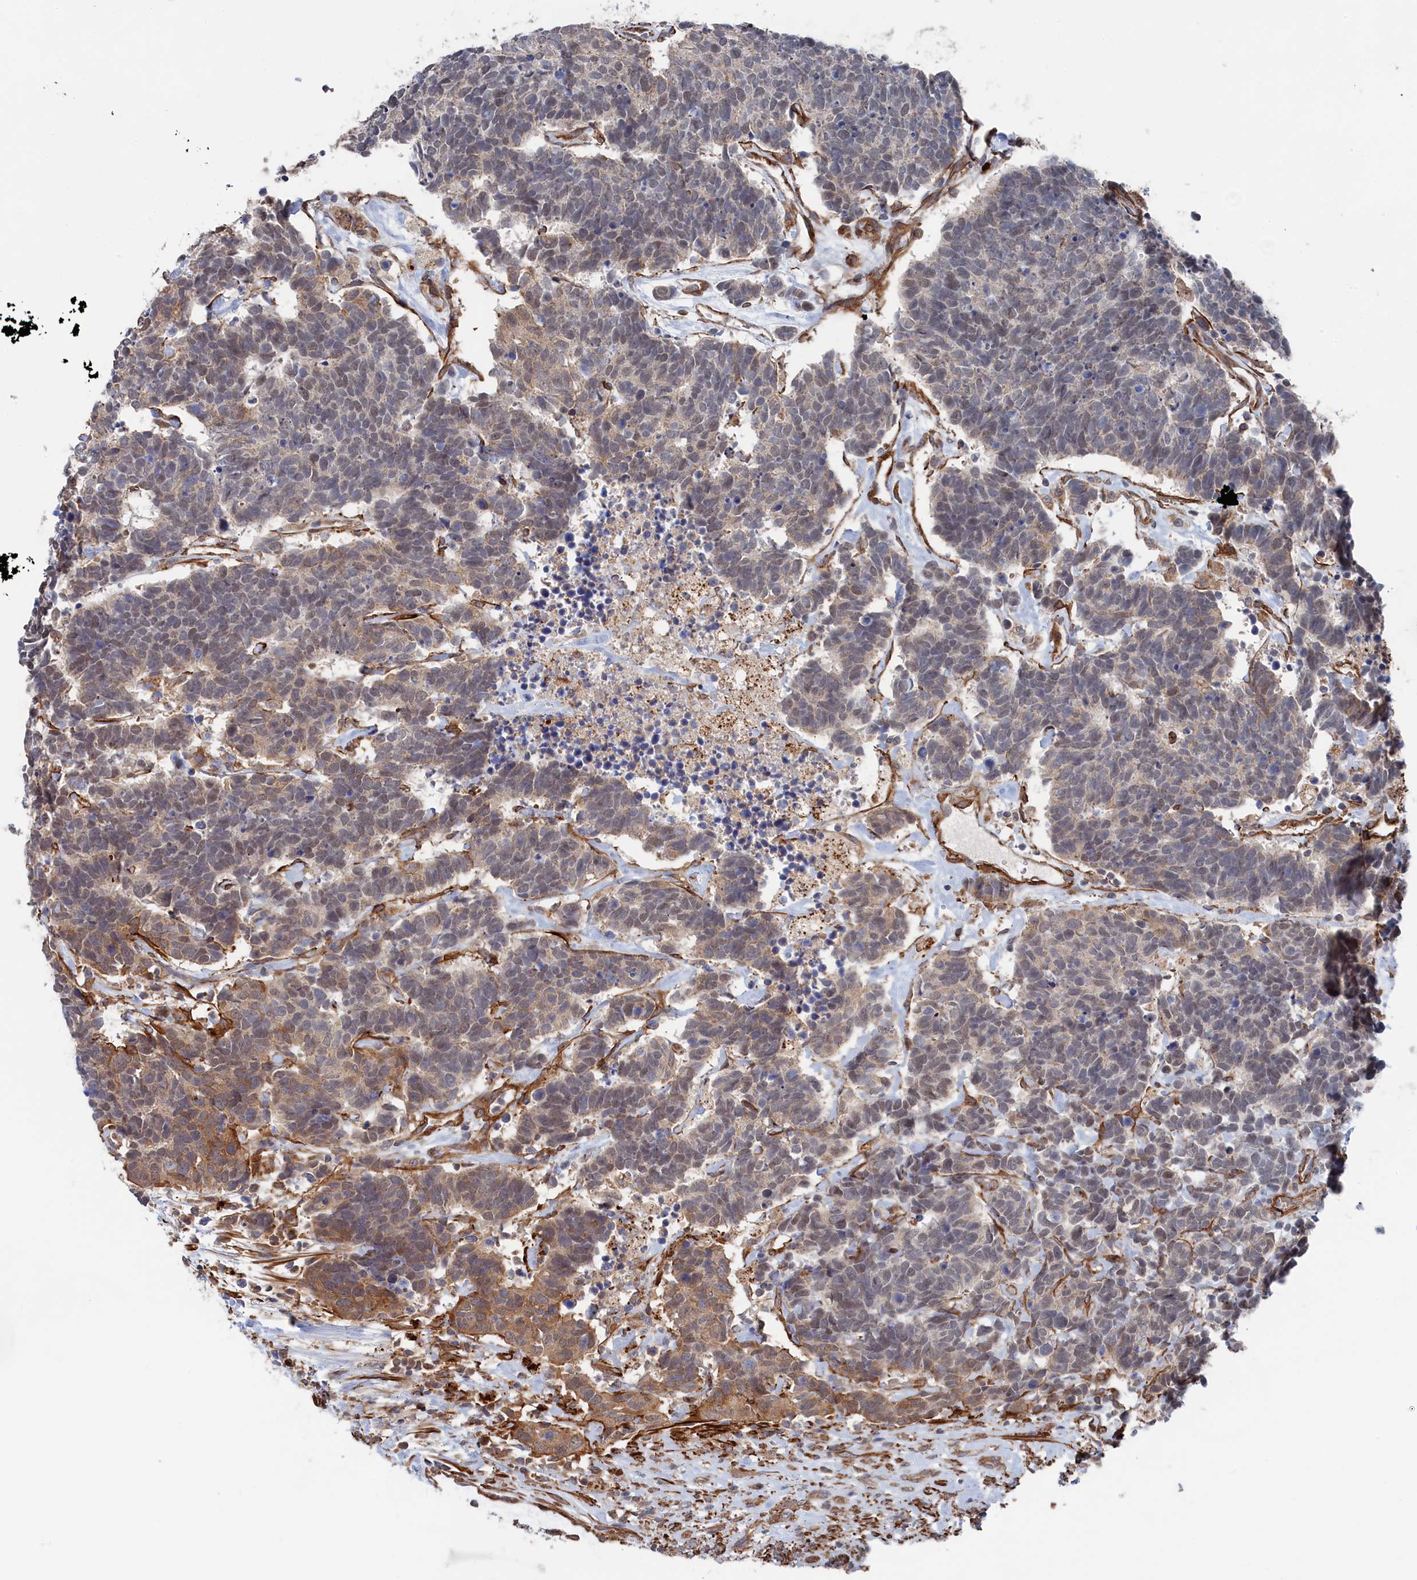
{"staining": {"intensity": "moderate", "quantity": "<25%", "location": "cytoplasmic/membranous,nuclear"}, "tissue": "carcinoid", "cell_type": "Tumor cells", "image_type": "cancer", "snomed": [{"axis": "morphology", "description": "Carcinoma, NOS"}, {"axis": "morphology", "description": "Carcinoid, malignant, NOS"}, {"axis": "topography", "description": "Urinary bladder"}], "caption": "An image showing moderate cytoplasmic/membranous and nuclear staining in approximately <25% of tumor cells in malignant carcinoid, as visualized by brown immunohistochemical staining.", "gene": "FILIP1L", "patient": {"sex": "male", "age": 57}}